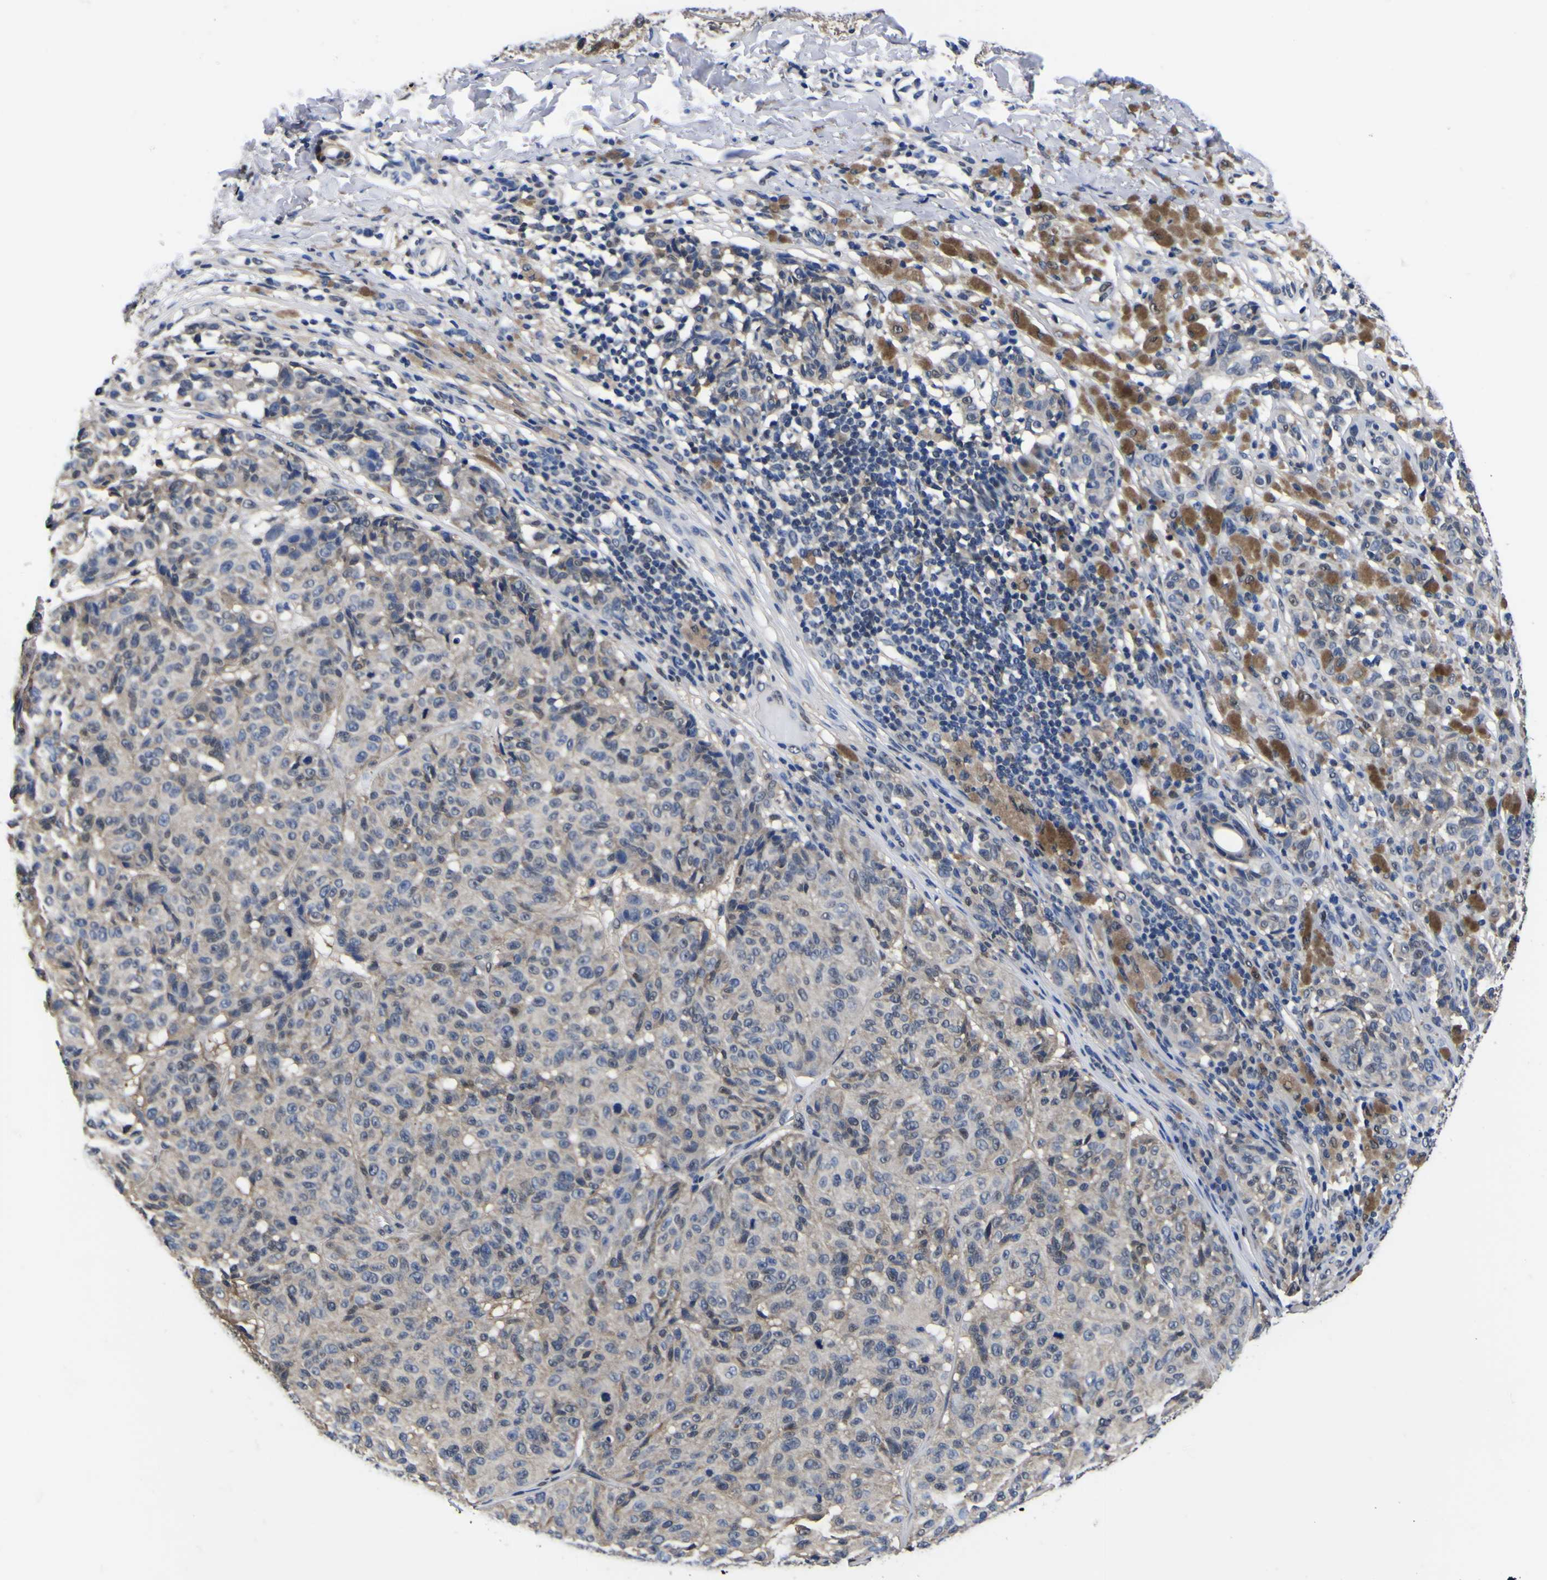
{"staining": {"intensity": "weak", "quantity": "<25%", "location": "cytoplasmic/membranous"}, "tissue": "melanoma", "cell_type": "Tumor cells", "image_type": "cancer", "snomed": [{"axis": "morphology", "description": "Malignant melanoma, NOS"}, {"axis": "topography", "description": "Skin"}], "caption": "Immunohistochemistry image of neoplastic tissue: melanoma stained with DAB demonstrates no significant protein positivity in tumor cells. (Brightfield microscopy of DAB immunohistochemistry (IHC) at high magnification).", "gene": "FAM110B", "patient": {"sex": "female", "age": 46}}